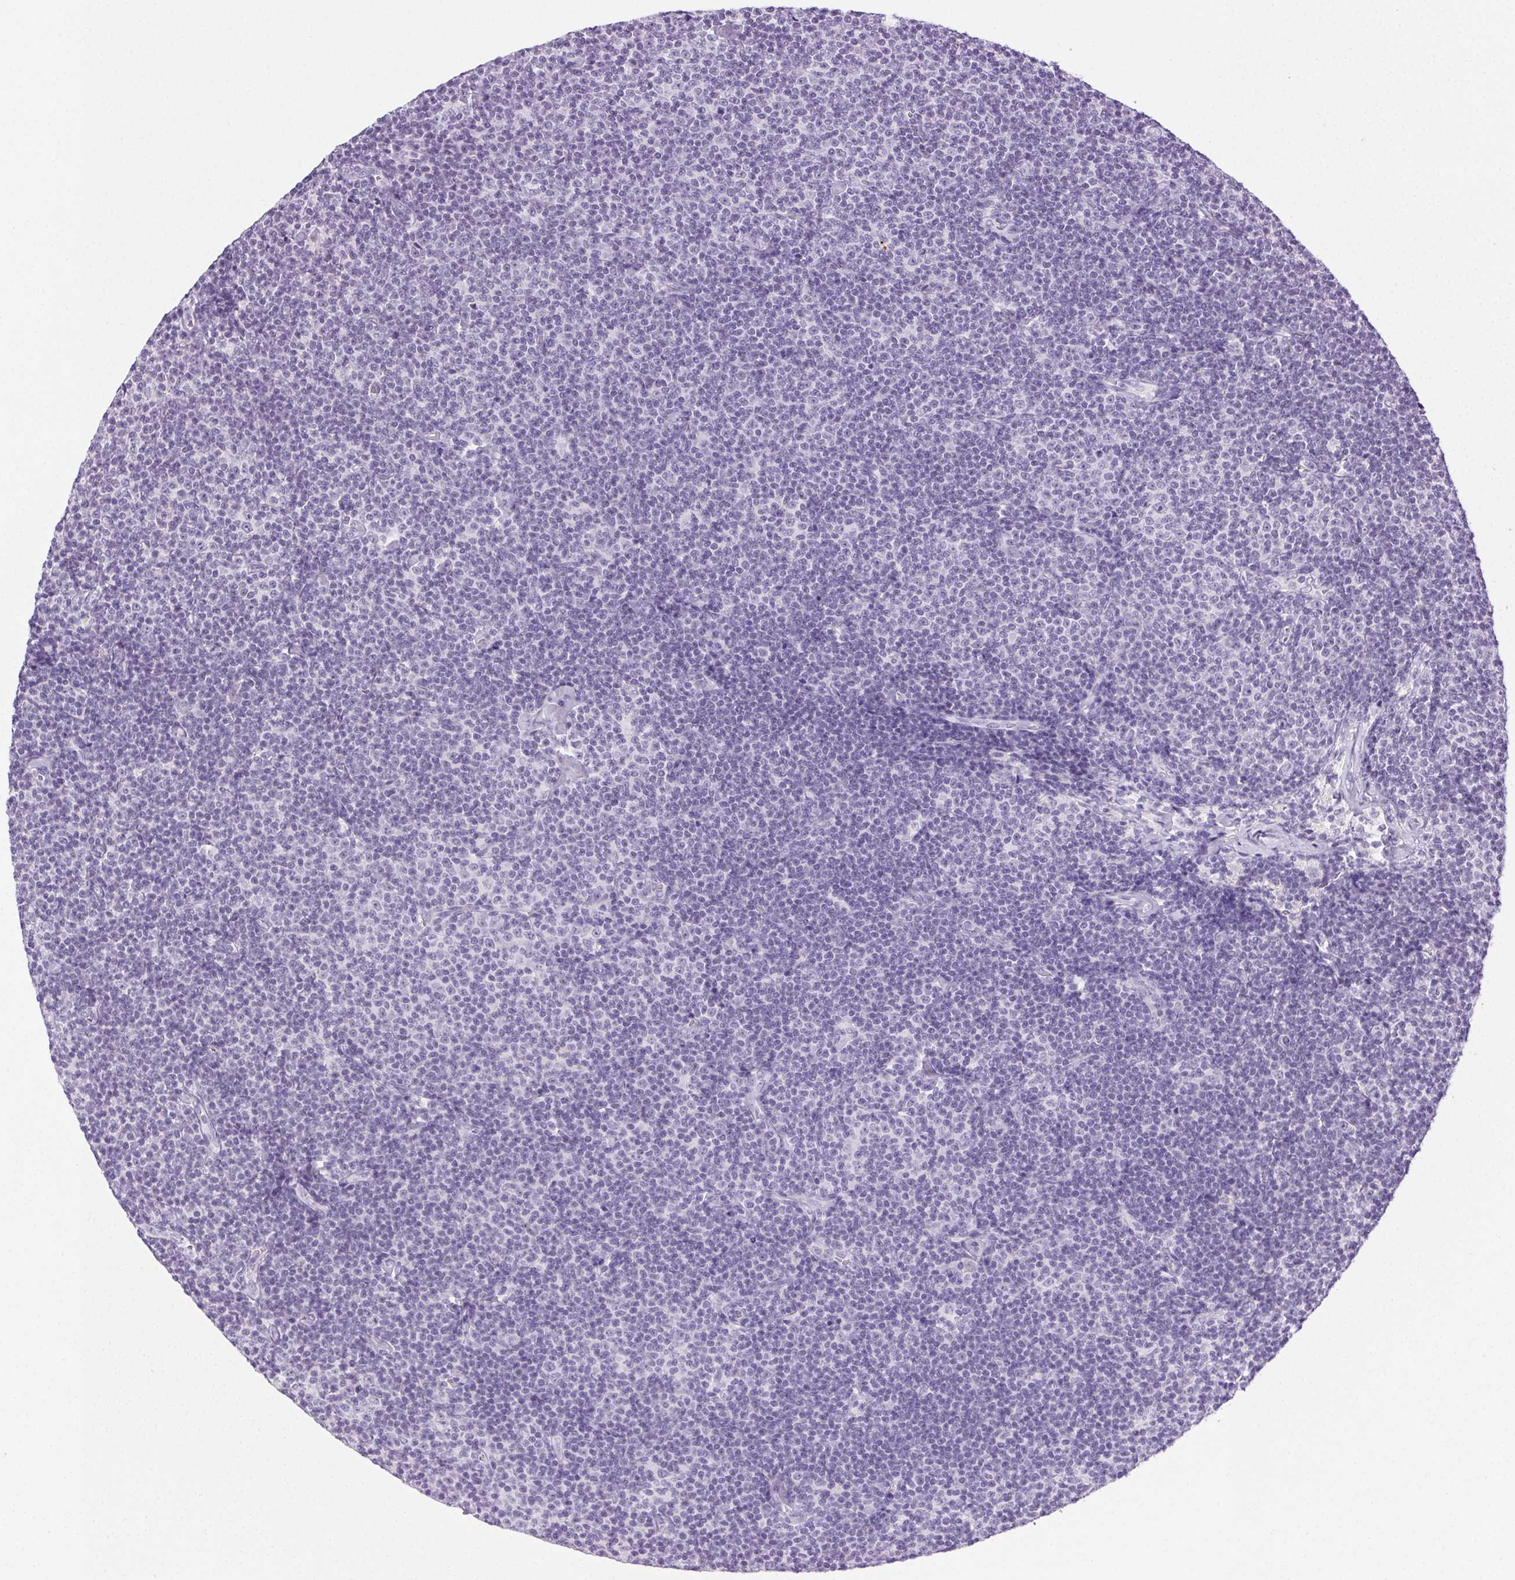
{"staining": {"intensity": "negative", "quantity": "none", "location": "none"}, "tissue": "lymphoma", "cell_type": "Tumor cells", "image_type": "cancer", "snomed": [{"axis": "morphology", "description": "Malignant lymphoma, non-Hodgkin's type, Low grade"}, {"axis": "topography", "description": "Lymph node"}], "caption": "Immunohistochemistry photomicrograph of human lymphoma stained for a protein (brown), which shows no staining in tumor cells.", "gene": "CLDN10", "patient": {"sex": "male", "age": 81}}